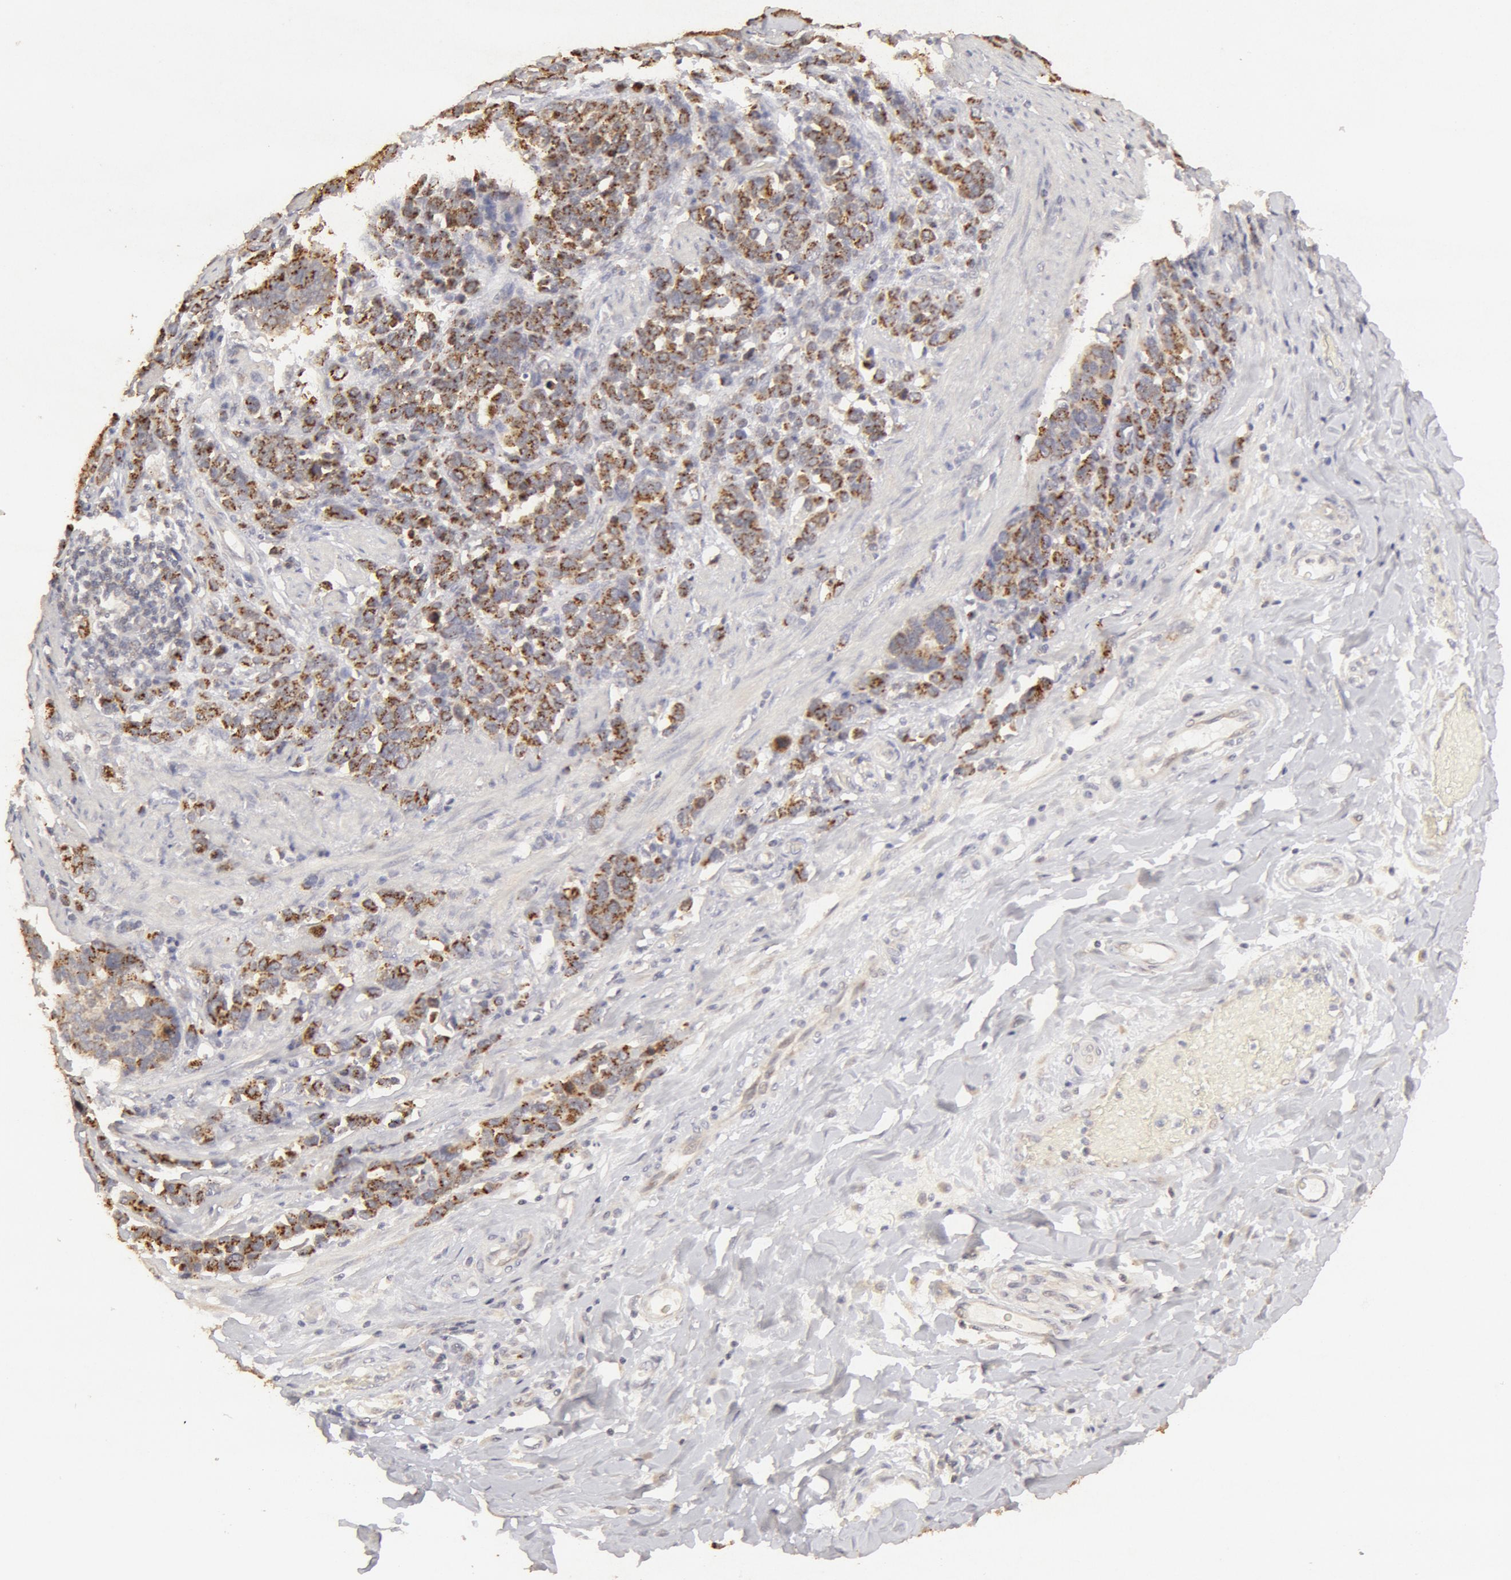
{"staining": {"intensity": "moderate", "quantity": "<25%", "location": "cytoplasmic/membranous"}, "tissue": "stomach cancer", "cell_type": "Tumor cells", "image_type": "cancer", "snomed": [{"axis": "morphology", "description": "Adenocarcinoma, NOS"}, {"axis": "topography", "description": "Stomach, upper"}], "caption": "Human adenocarcinoma (stomach) stained for a protein (brown) demonstrates moderate cytoplasmic/membranous positive expression in about <25% of tumor cells.", "gene": "ADPRH", "patient": {"sex": "male", "age": 71}}